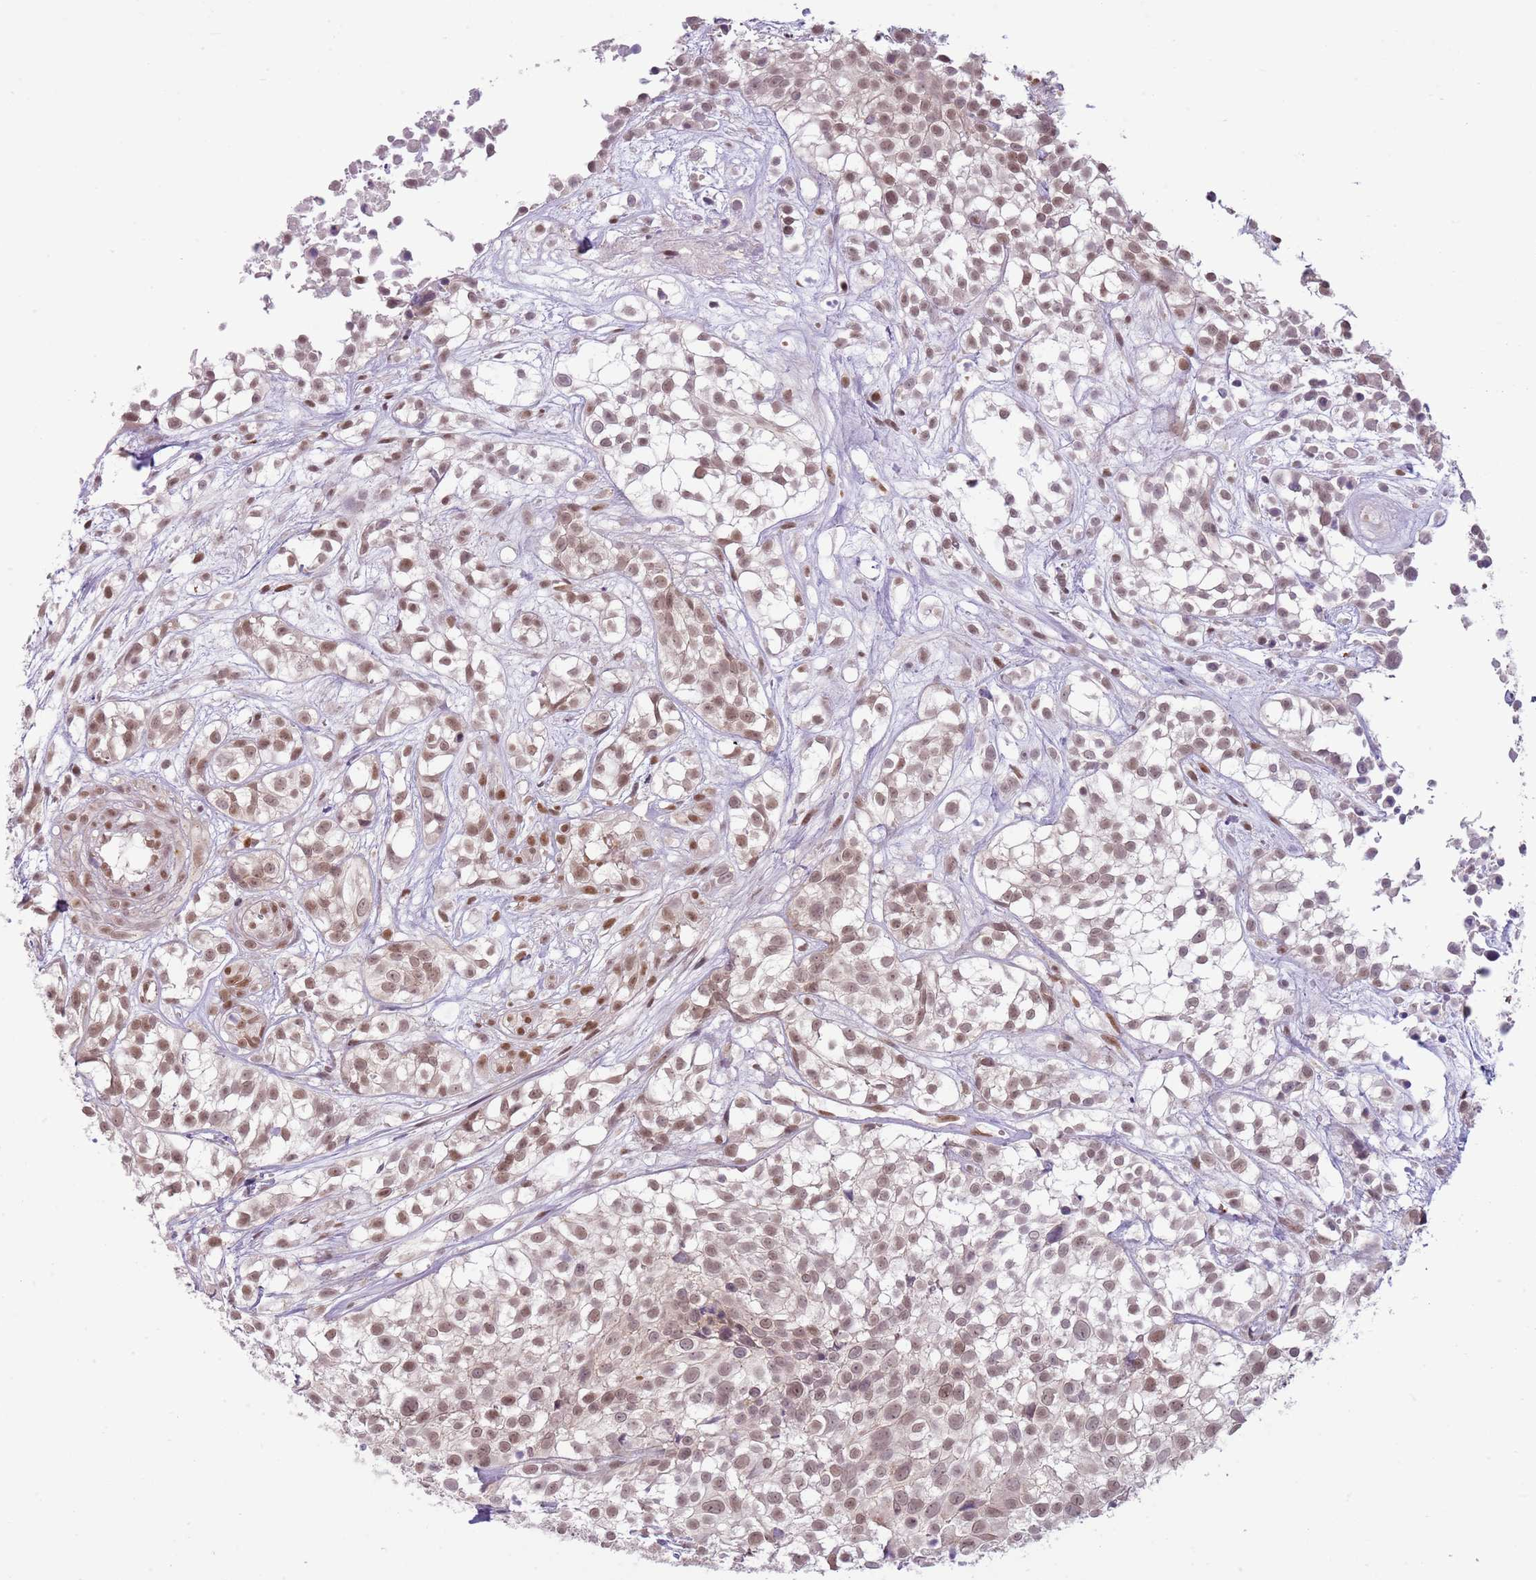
{"staining": {"intensity": "moderate", "quantity": ">75%", "location": "nuclear"}, "tissue": "urothelial cancer", "cell_type": "Tumor cells", "image_type": "cancer", "snomed": [{"axis": "morphology", "description": "Urothelial carcinoma, High grade"}, {"axis": "topography", "description": "Urinary bladder"}], "caption": "Urothelial cancer stained for a protein (brown) exhibits moderate nuclear positive positivity in about >75% of tumor cells.", "gene": "TM2D1", "patient": {"sex": "male", "age": 56}}